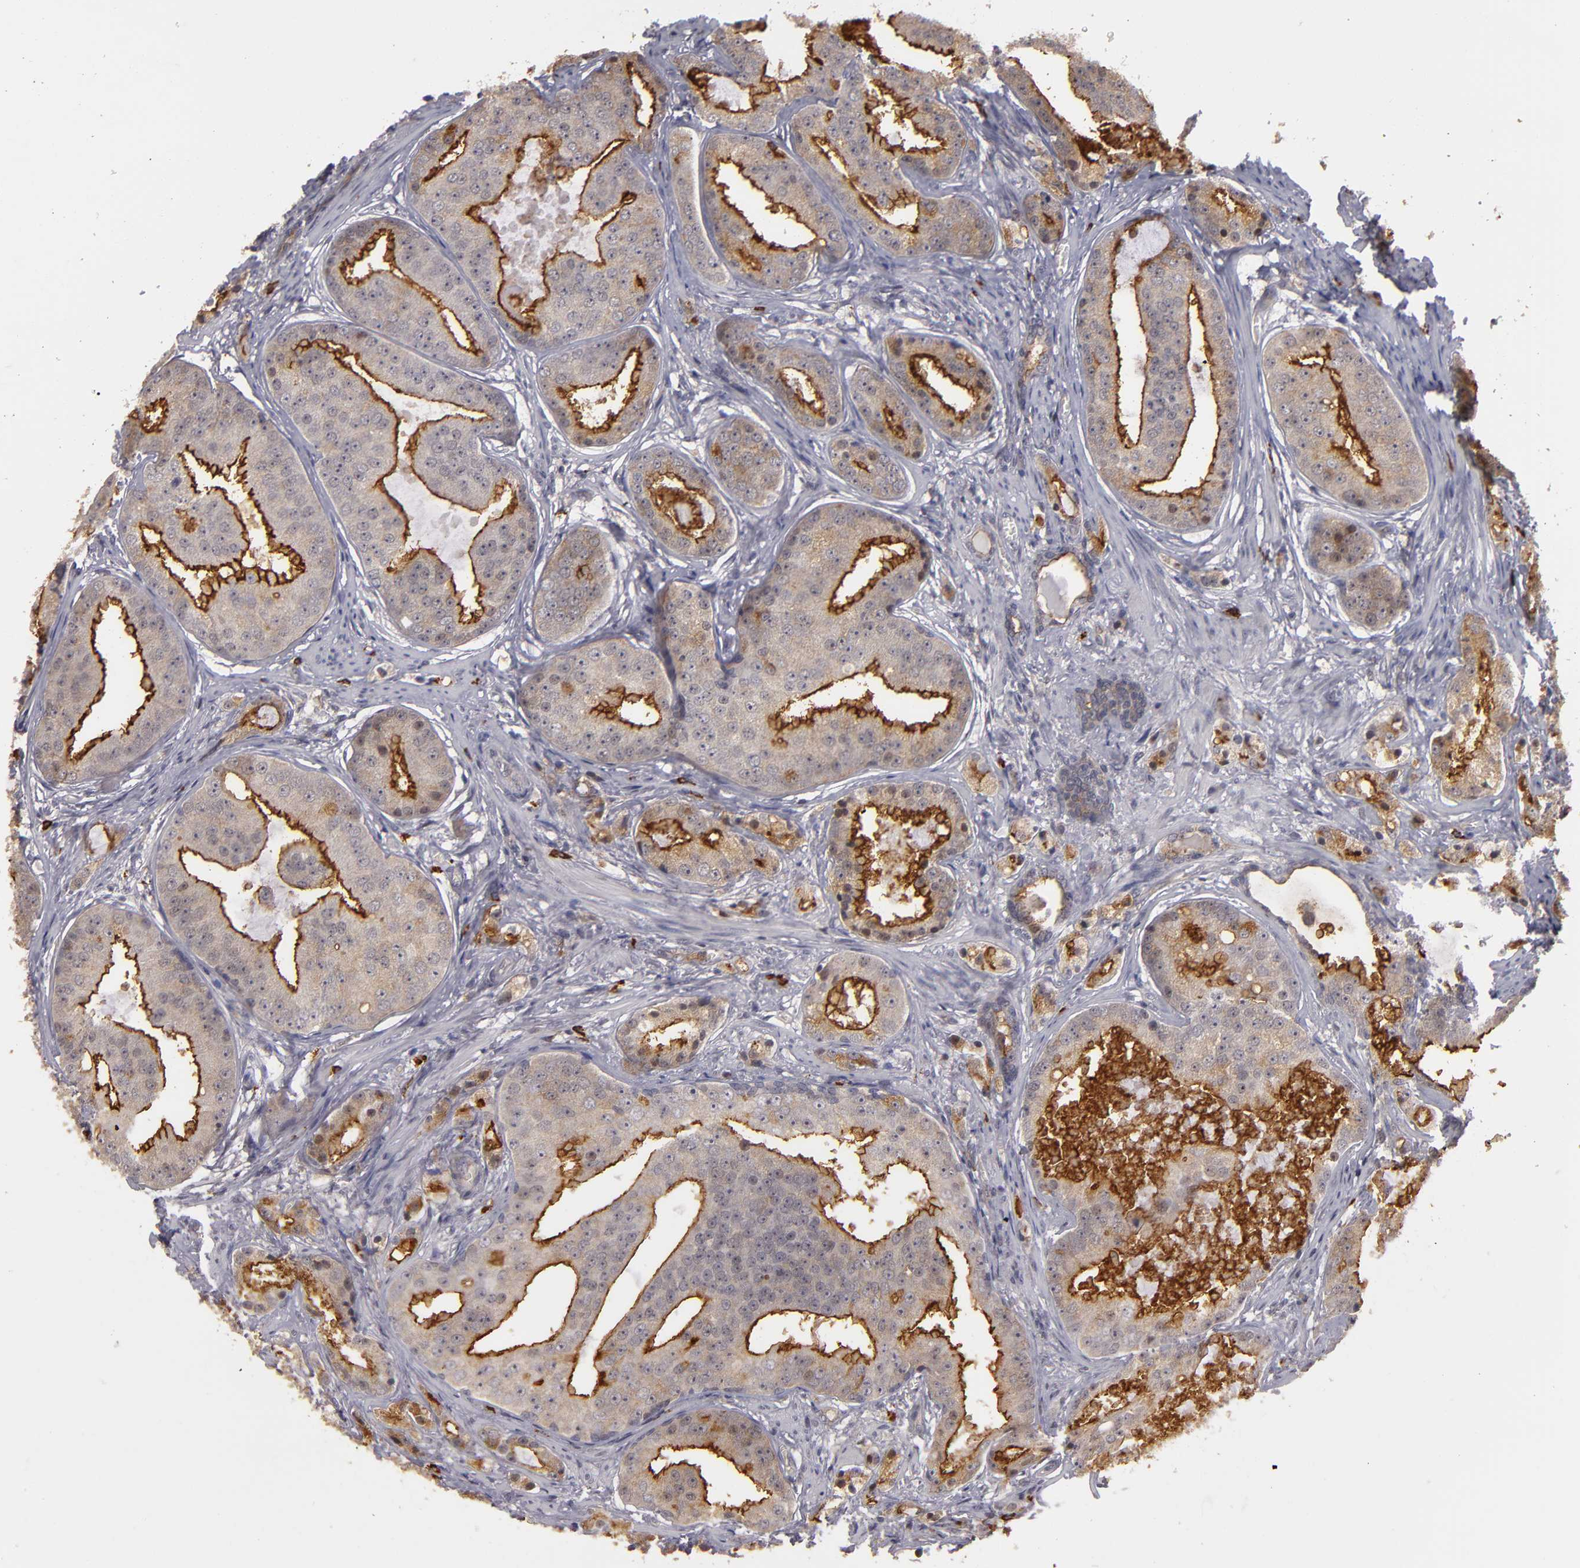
{"staining": {"intensity": "moderate", "quantity": ">75%", "location": "cytoplasmic/membranous"}, "tissue": "prostate cancer", "cell_type": "Tumor cells", "image_type": "cancer", "snomed": [{"axis": "morphology", "description": "Adenocarcinoma, High grade"}, {"axis": "topography", "description": "Prostate"}], "caption": "Approximately >75% of tumor cells in prostate adenocarcinoma (high-grade) demonstrate moderate cytoplasmic/membranous protein positivity as visualized by brown immunohistochemical staining.", "gene": "STX3", "patient": {"sex": "male", "age": 68}}